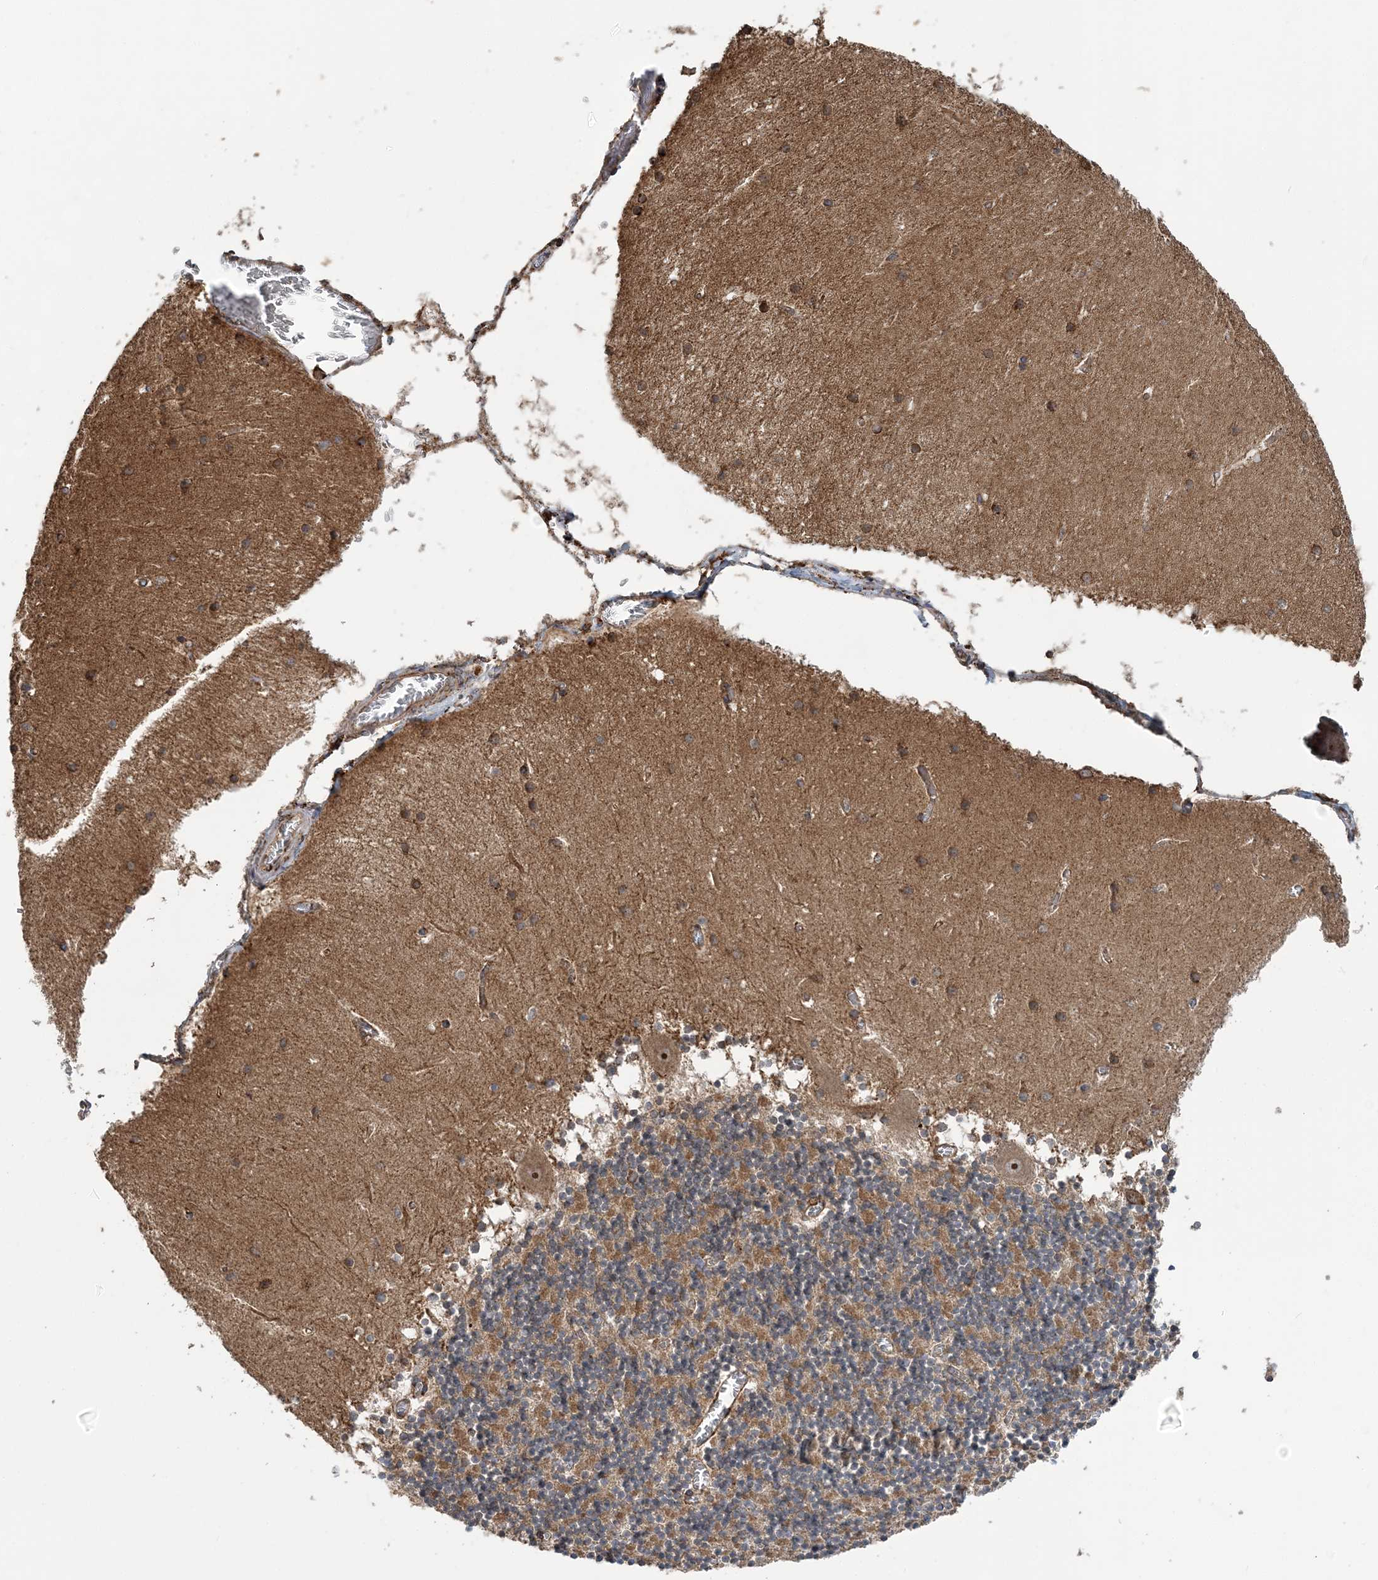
{"staining": {"intensity": "moderate", "quantity": "25%-75%", "location": "cytoplasmic/membranous"}, "tissue": "cerebellum", "cell_type": "Cells in granular layer", "image_type": "normal", "snomed": [{"axis": "morphology", "description": "Normal tissue, NOS"}, {"axis": "topography", "description": "Cerebellum"}], "caption": "Immunohistochemical staining of normal human cerebellum exhibits moderate cytoplasmic/membranous protein expression in approximately 25%-75% of cells in granular layer.", "gene": "WDR12", "patient": {"sex": "female", "age": 28}}